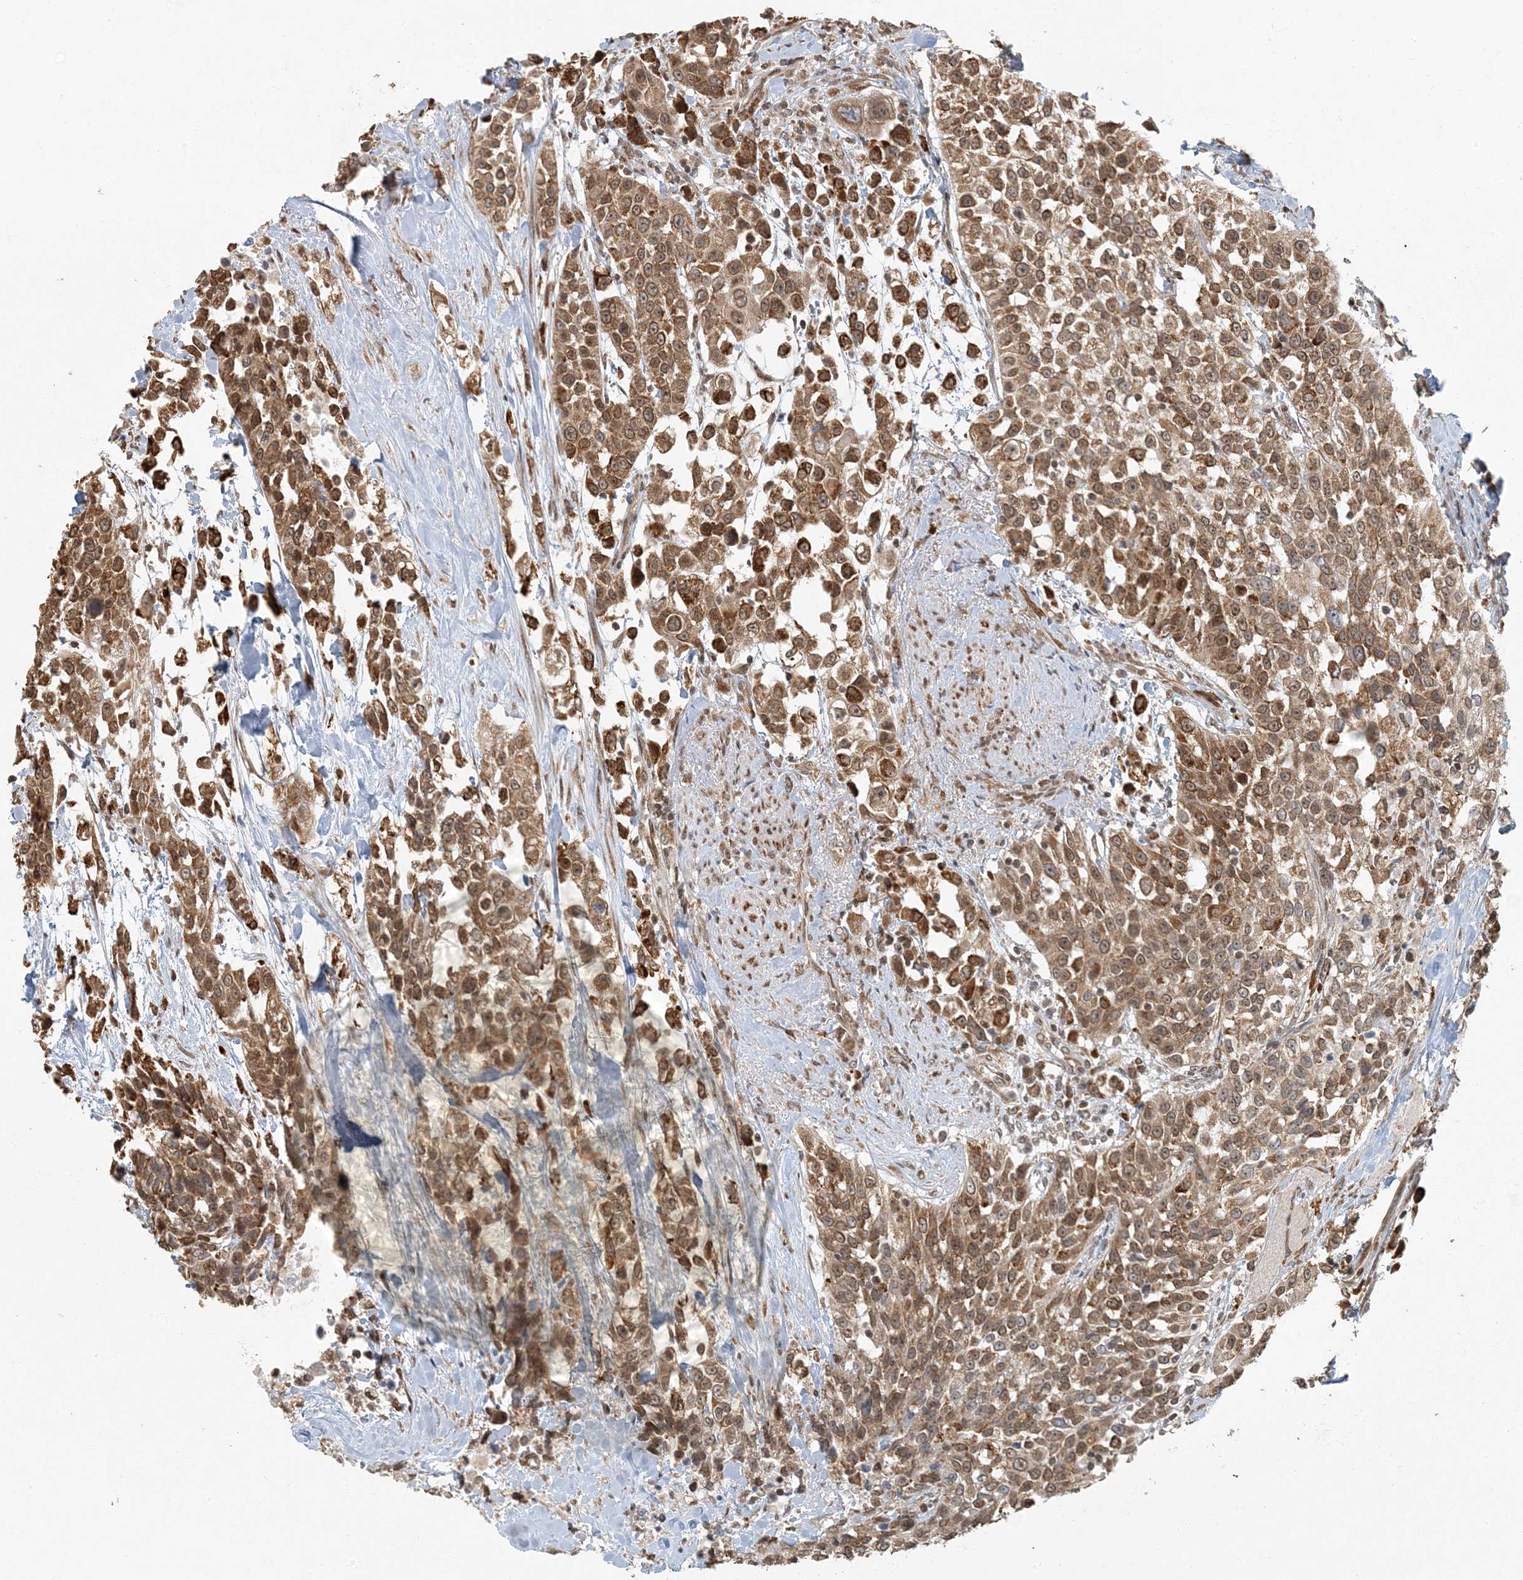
{"staining": {"intensity": "strong", "quantity": ">75%", "location": "cytoplasmic/membranous,nuclear"}, "tissue": "urothelial cancer", "cell_type": "Tumor cells", "image_type": "cancer", "snomed": [{"axis": "morphology", "description": "Urothelial carcinoma, High grade"}, {"axis": "topography", "description": "Urinary bladder"}], "caption": "Strong cytoplasmic/membranous and nuclear expression is identified in approximately >75% of tumor cells in urothelial cancer.", "gene": "AK9", "patient": {"sex": "female", "age": 80}}